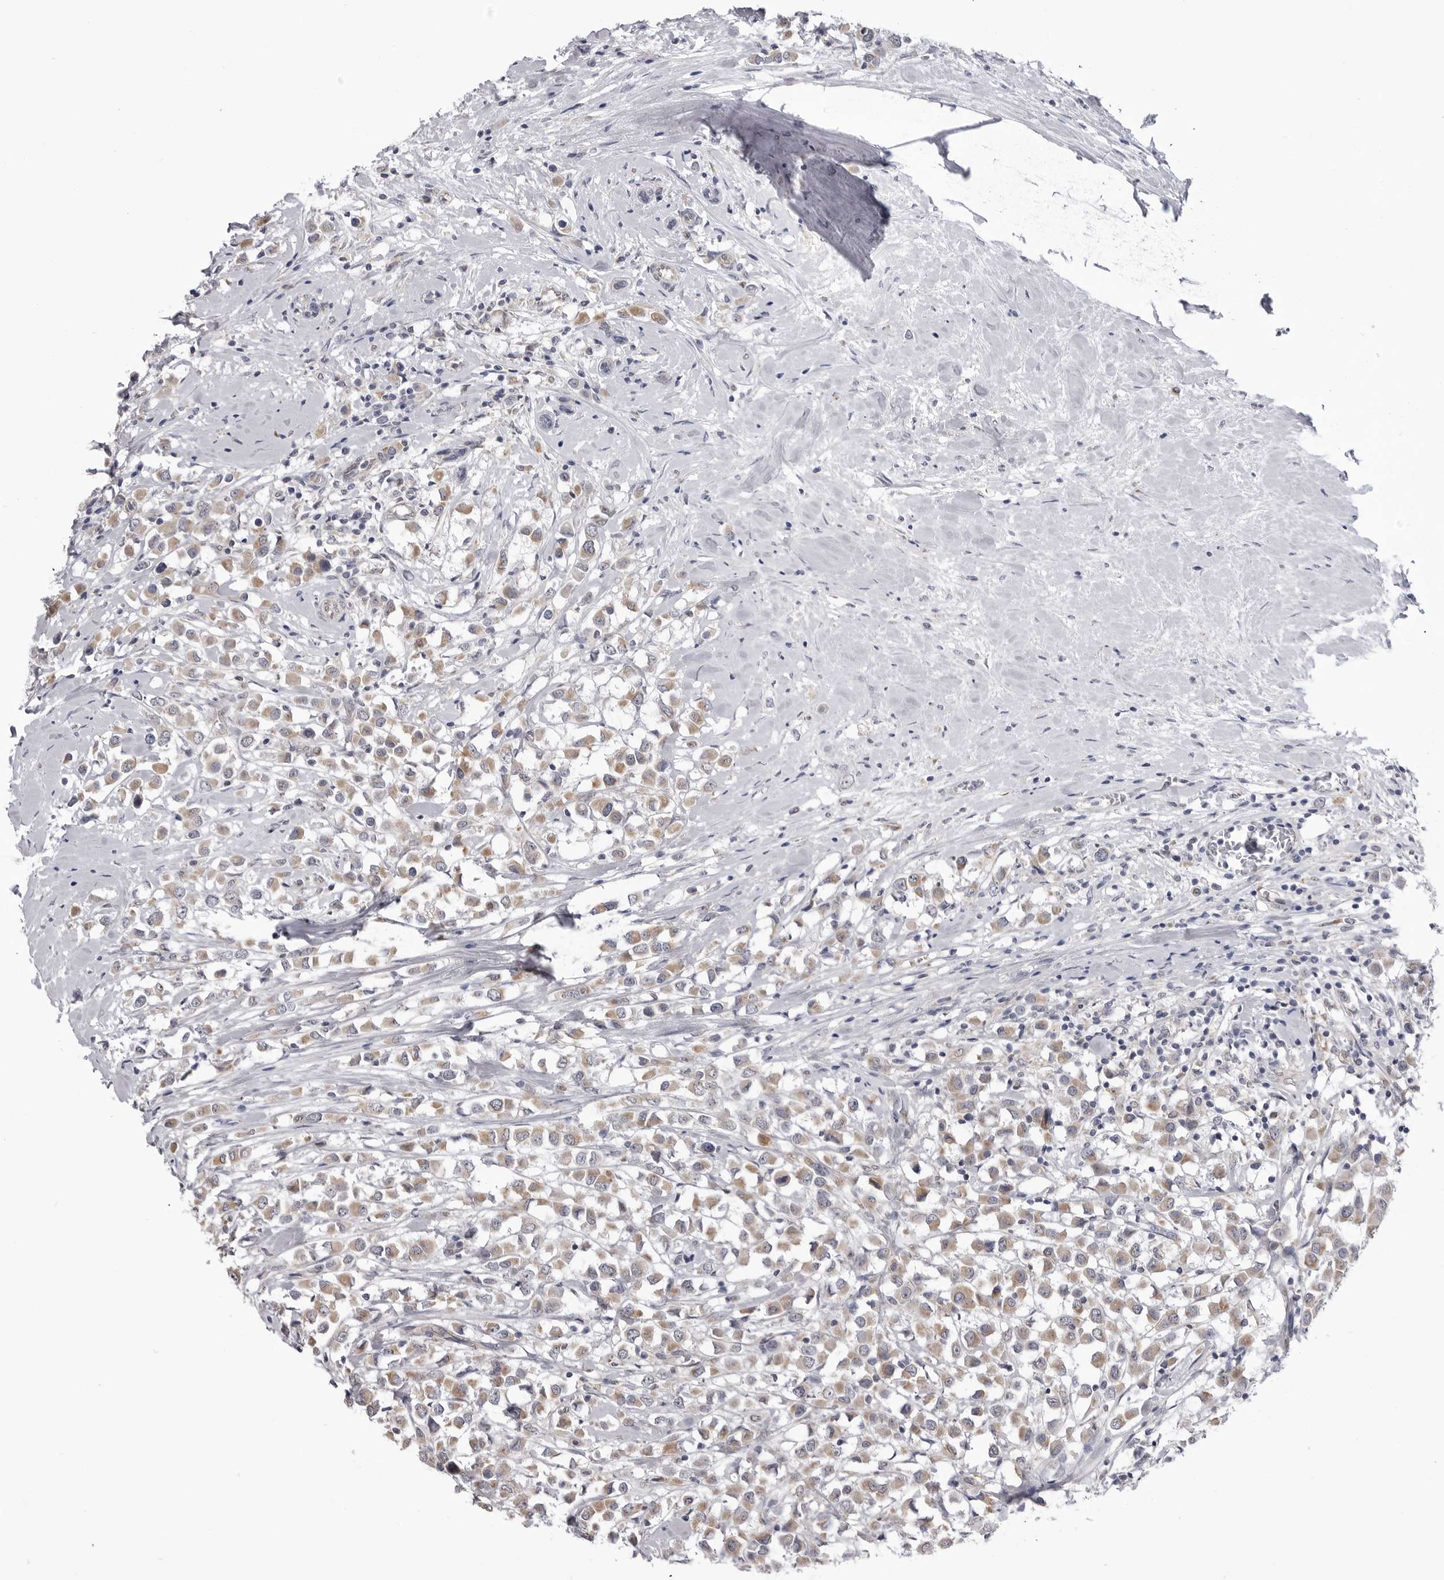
{"staining": {"intensity": "moderate", "quantity": ">75%", "location": "cytoplasmic/membranous"}, "tissue": "breast cancer", "cell_type": "Tumor cells", "image_type": "cancer", "snomed": [{"axis": "morphology", "description": "Duct carcinoma"}, {"axis": "topography", "description": "Breast"}], "caption": "Tumor cells show medium levels of moderate cytoplasmic/membranous positivity in about >75% of cells in human breast intraductal carcinoma. (DAB = brown stain, brightfield microscopy at high magnification).", "gene": "FH", "patient": {"sex": "female", "age": 61}}